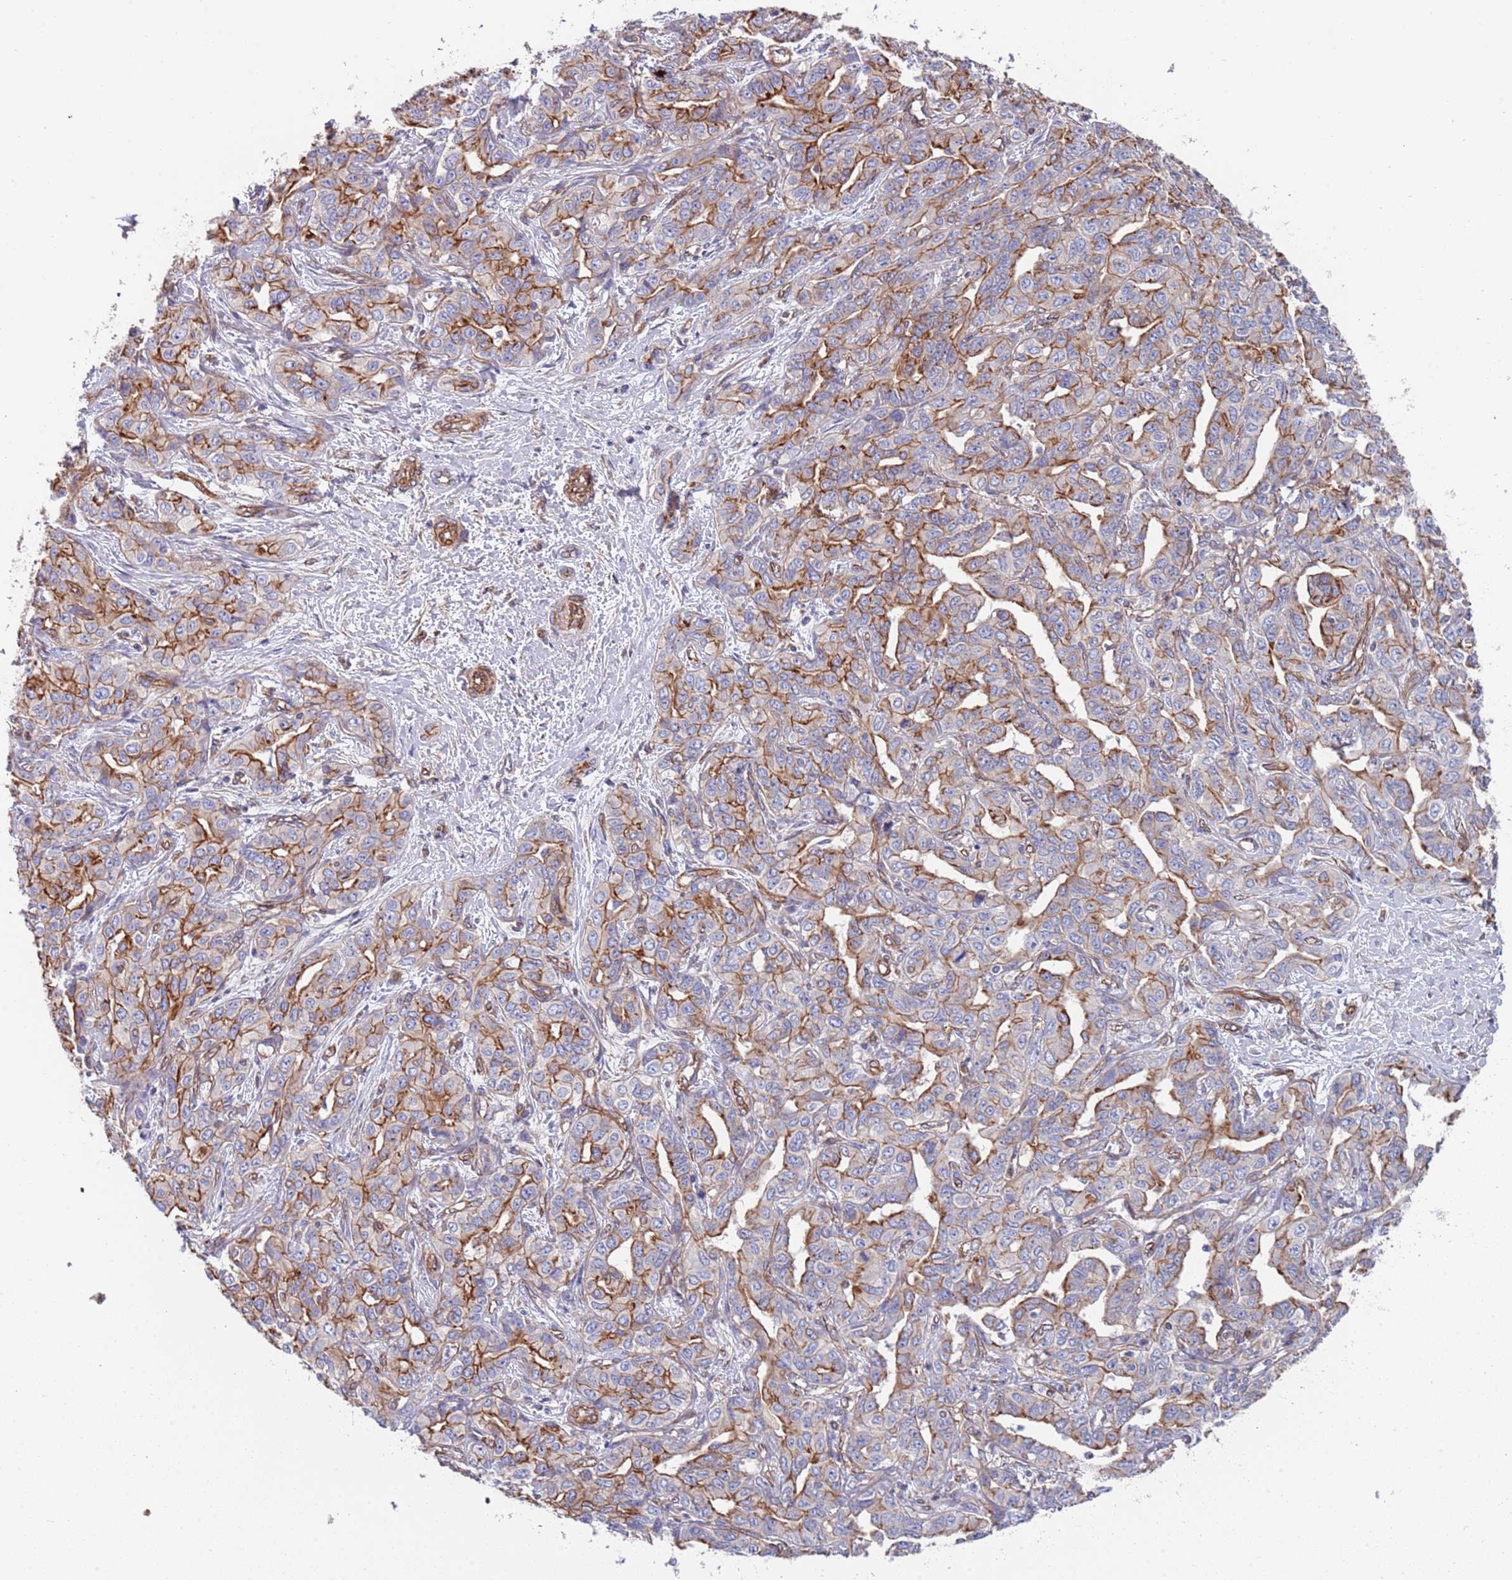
{"staining": {"intensity": "moderate", "quantity": ">75%", "location": "cytoplasmic/membranous"}, "tissue": "liver cancer", "cell_type": "Tumor cells", "image_type": "cancer", "snomed": [{"axis": "morphology", "description": "Cholangiocarcinoma"}, {"axis": "topography", "description": "Liver"}], "caption": "Protein expression analysis of human liver cancer reveals moderate cytoplasmic/membranous expression in about >75% of tumor cells.", "gene": "JAKMIP2", "patient": {"sex": "male", "age": 59}}